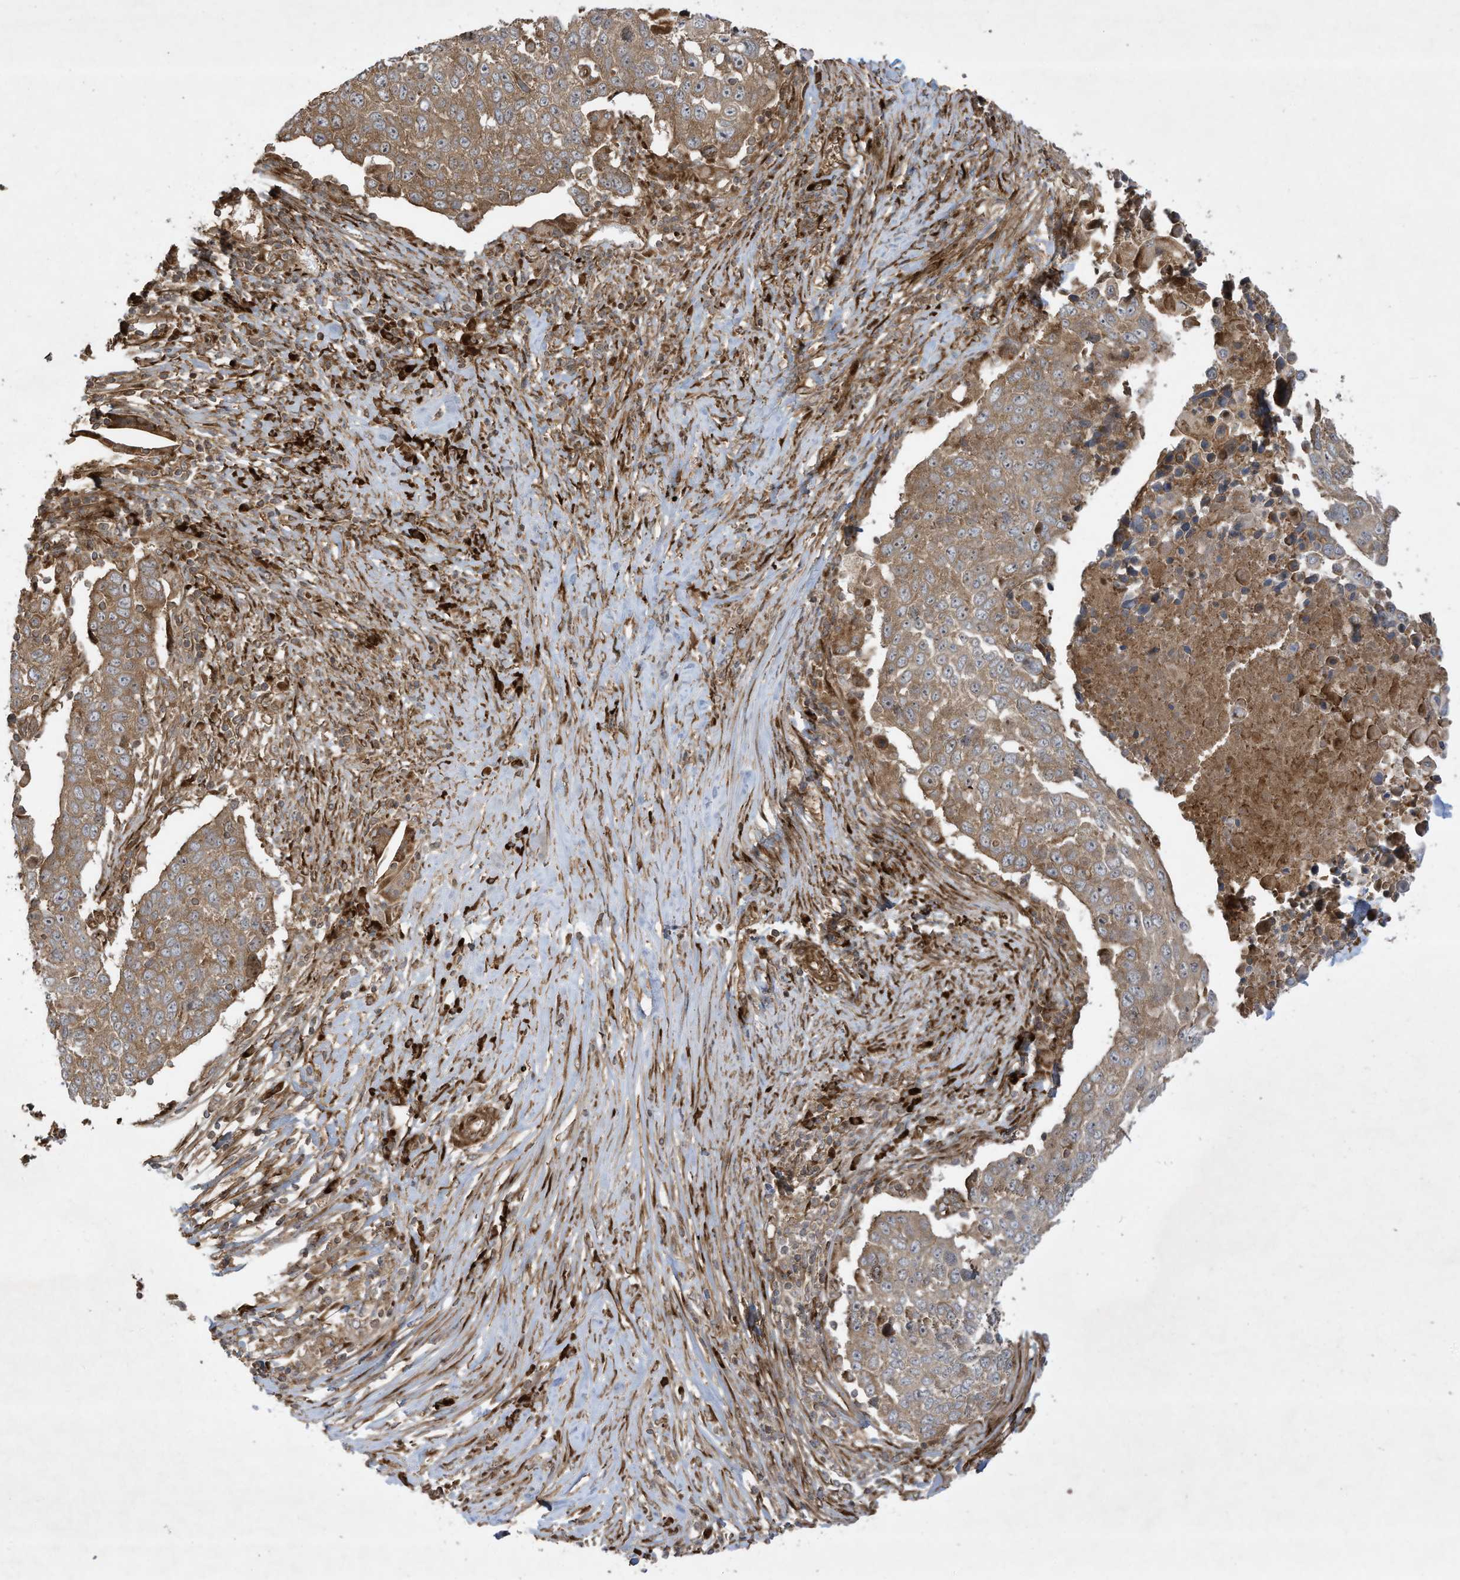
{"staining": {"intensity": "moderate", "quantity": ">75%", "location": "cytoplasmic/membranous"}, "tissue": "lung cancer", "cell_type": "Tumor cells", "image_type": "cancer", "snomed": [{"axis": "morphology", "description": "Squamous cell carcinoma, NOS"}, {"axis": "topography", "description": "Lung"}], "caption": "DAB (3,3'-diaminobenzidine) immunohistochemical staining of human lung squamous cell carcinoma reveals moderate cytoplasmic/membranous protein staining in about >75% of tumor cells.", "gene": "DDIT4", "patient": {"sex": "male", "age": 66}}